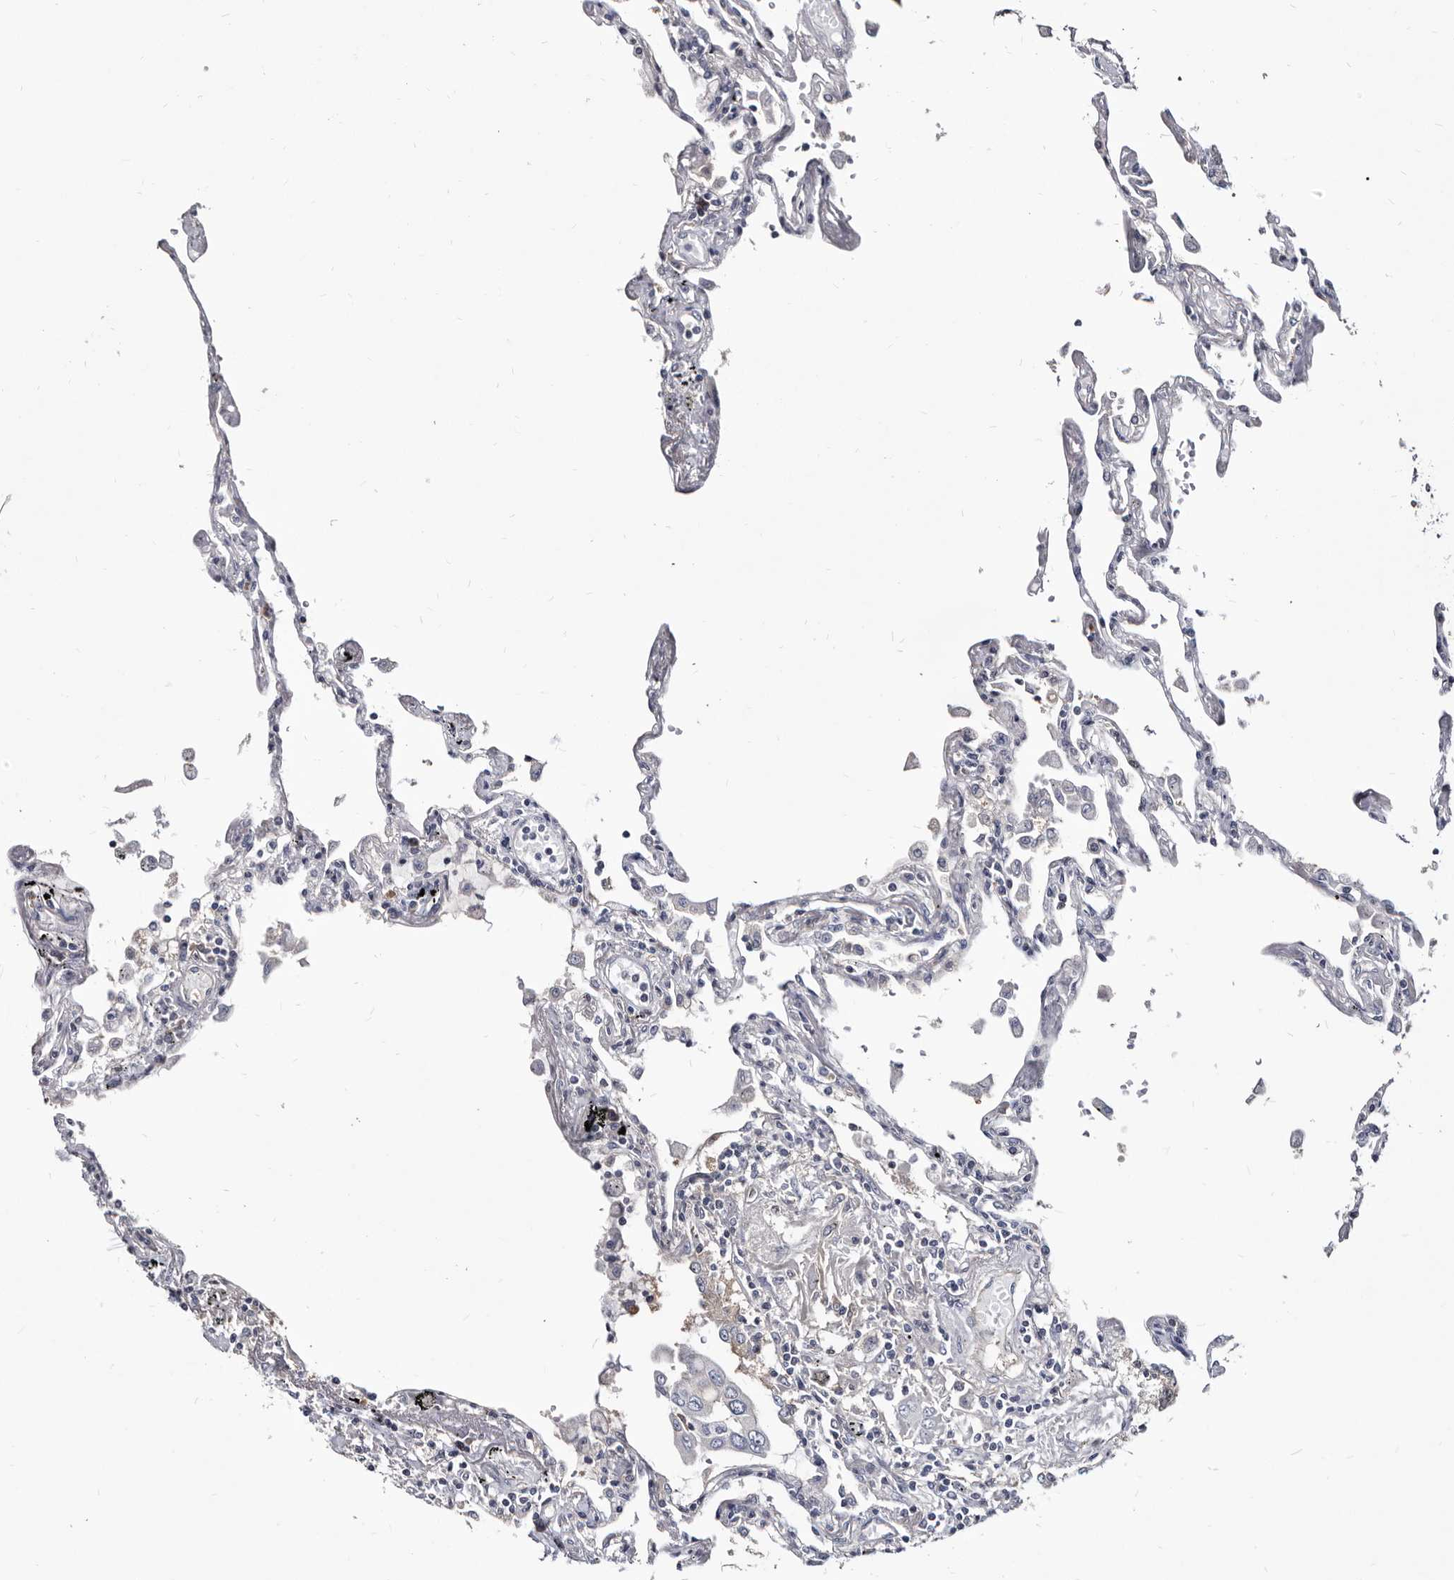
{"staining": {"intensity": "negative", "quantity": "none", "location": "none"}, "tissue": "lung", "cell_type": "Alveolar cells", "image_type": "normal", "snomed": [{"axis": "morphology", "description": "Normal tissue, NOS"}, {"axis": "topography", "description": "Lung"}], "caption": "There is no significant staining in alveolar cells of lung. (Stains: DAB (3,3'-diaminobenzidine) immunohistochemistry (IHC) with hematoxylin counter stain, Microscopy: brightfield microscopy at high magnification).", "gene": "ABCF2", "patient": {"sex": "female", "age": 67}}